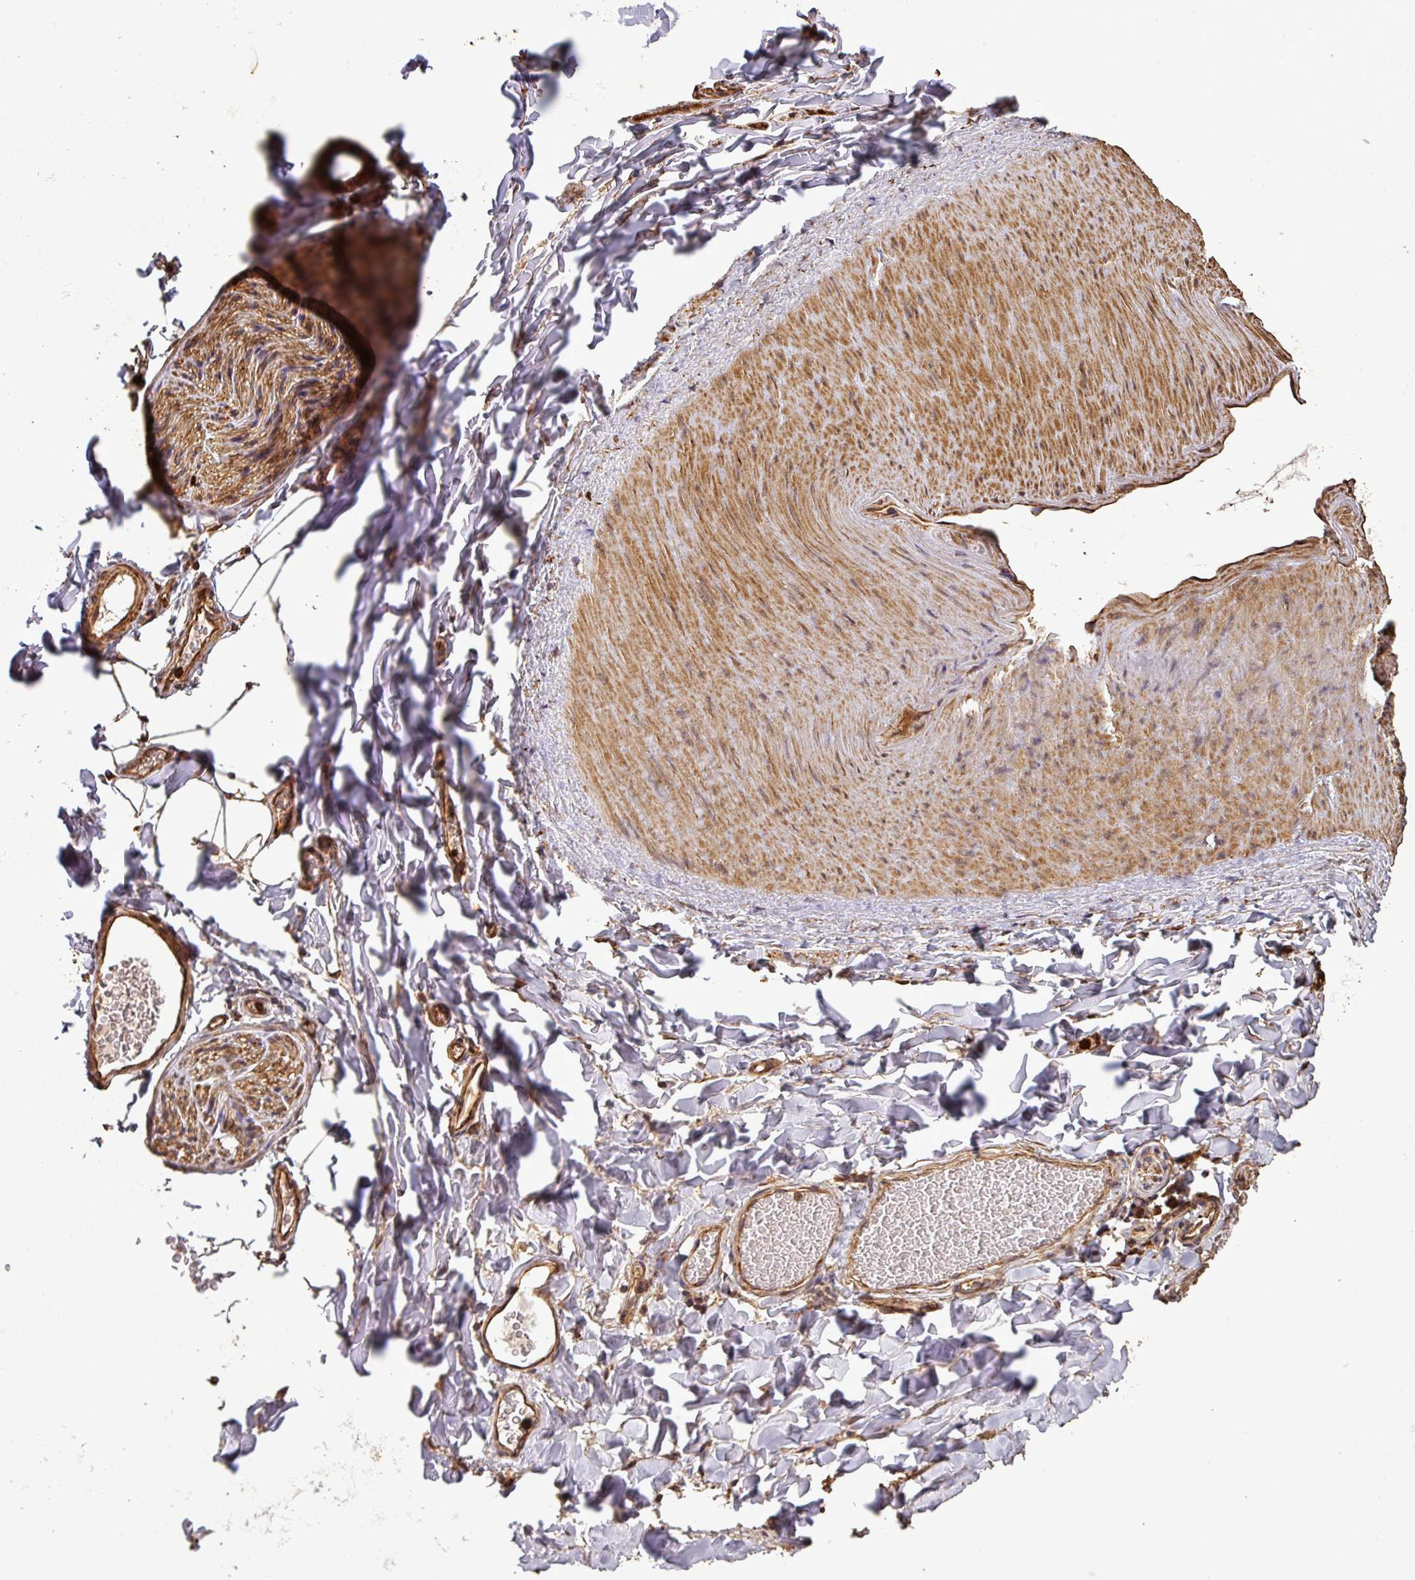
{"staining": {"intensity": "strong", "quantity": ">75%", "location": "cytoplasmic/membranous,nuclear"}, "tissue": "adipose tissue", "cell_type": "Adipocytes", "image_type": "normal", "snomed": [{"axis": "morphology", "description": "Normal tissue, NOS"}, {"axis": "morphology", "description": "Carcinoma, NOS"}, {"axis": "topography", "description": "Pancreas"}, {"axis": "topography", "description": "Peripheral nerve tissue"}], "caption": "About >75% of adipocytes in benign adipose tissue reveal strong cytoplasmic/membranous,nuclear protein staining as visualized by brown immunohistochemical staining.", "gene": "PLEKHM1", "patient": {"sex": "female", "age": 29}}